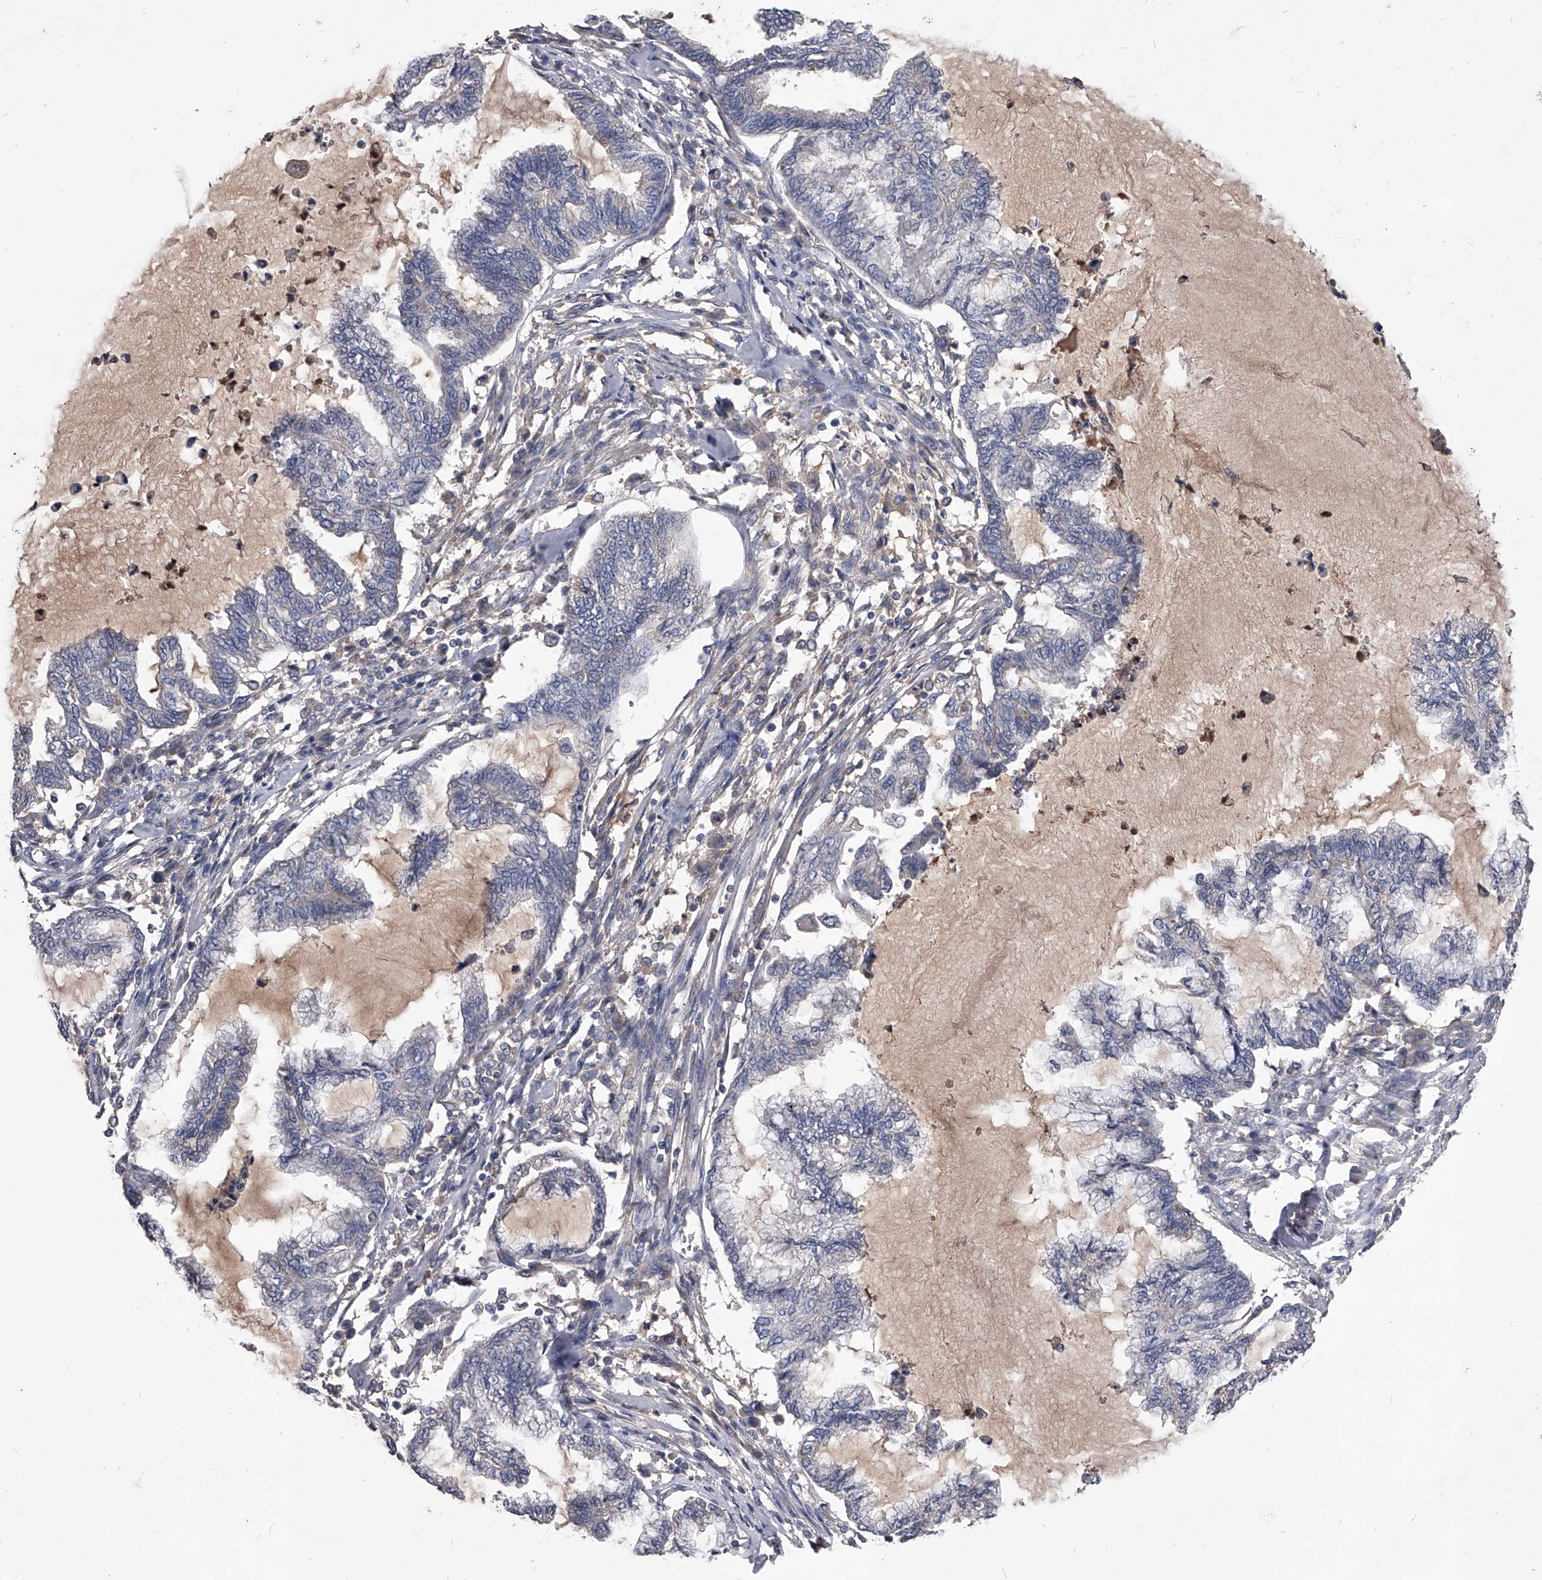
{"staining": {"intensity": "negative", "quantity": "none", "location": "none"}, "tissue": "endometrial cancer", "cell_type": "Tumor cells", "image_type": "cancer", "snomed": [{"axis": "morphology", "description": "Adenocarcinoma, NOS"}, {"axis": "topography", "description": "Endometrium"}], "caption": "IHC histopathology image of endometrial cancer stained for a protein (brown), which exhibits no staining in tumor cells.", "gene": "NRP1", "patient": {"sex": "female", "age": 86}}